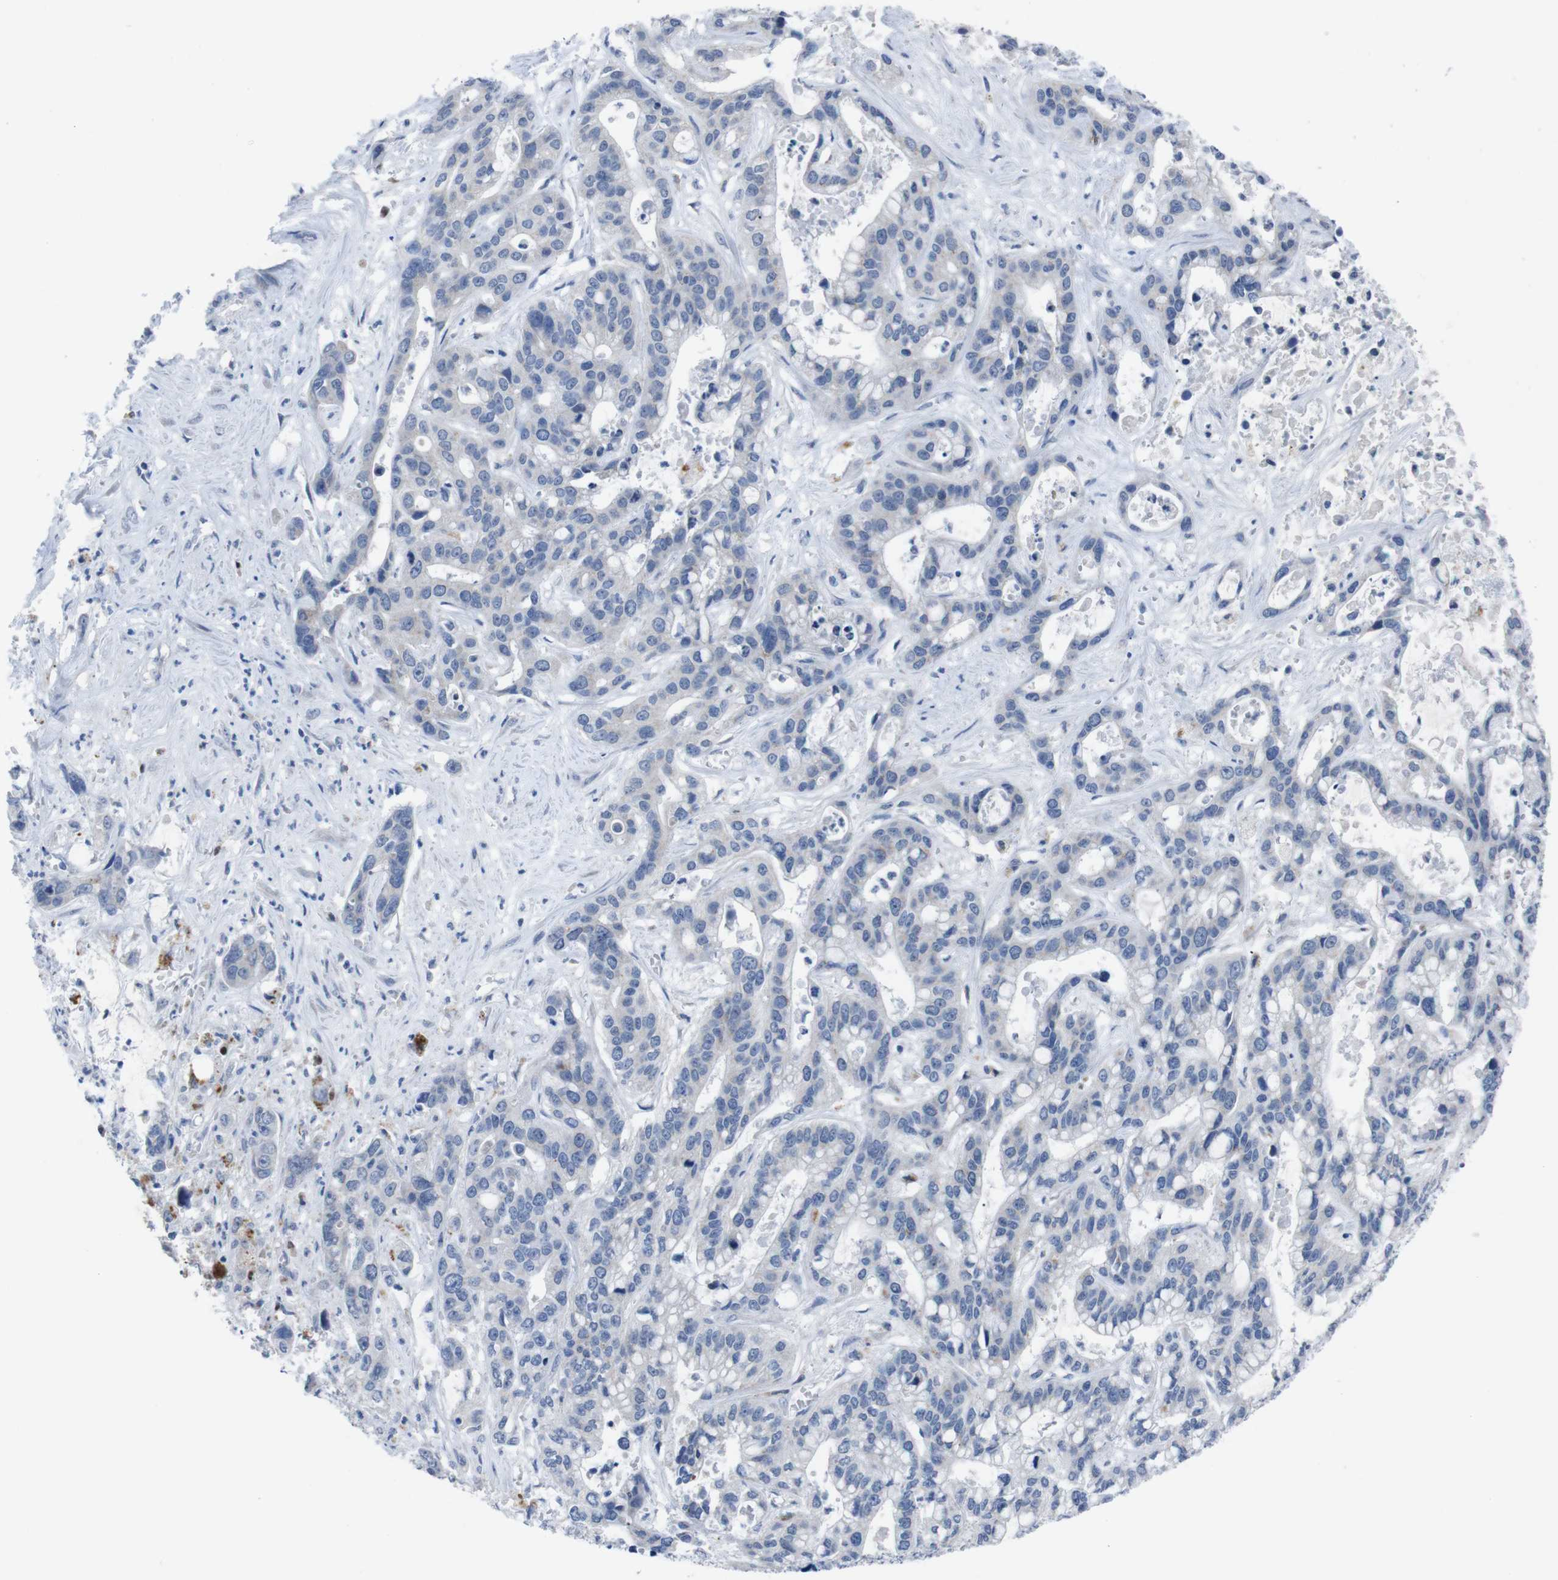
{"staining": {"intensity": "negative", "quantity": "none", "location": "none"}, "tissue": "liver cancer", "cell_type": "Tumor cells", "image_type": "cancer", "snomed": [{"axis": "morphology", "description": "Cholangiocarcinoma"}, {"axis": "topography", "description": "Liver"}], "caption": "Cholangiocarcinoma (liver) was stained to show a protein in brown. There is no significant positivity in tumor cells. Brightfield microscopy of immunohistochemistry (IHC) stained with DAB (3,3'-diaminobenzidine) (brown) and hematoxylin (blue), captured at high magnification.", "gene": "IRF4", "patient": {"sex": "female", "age": 65}}